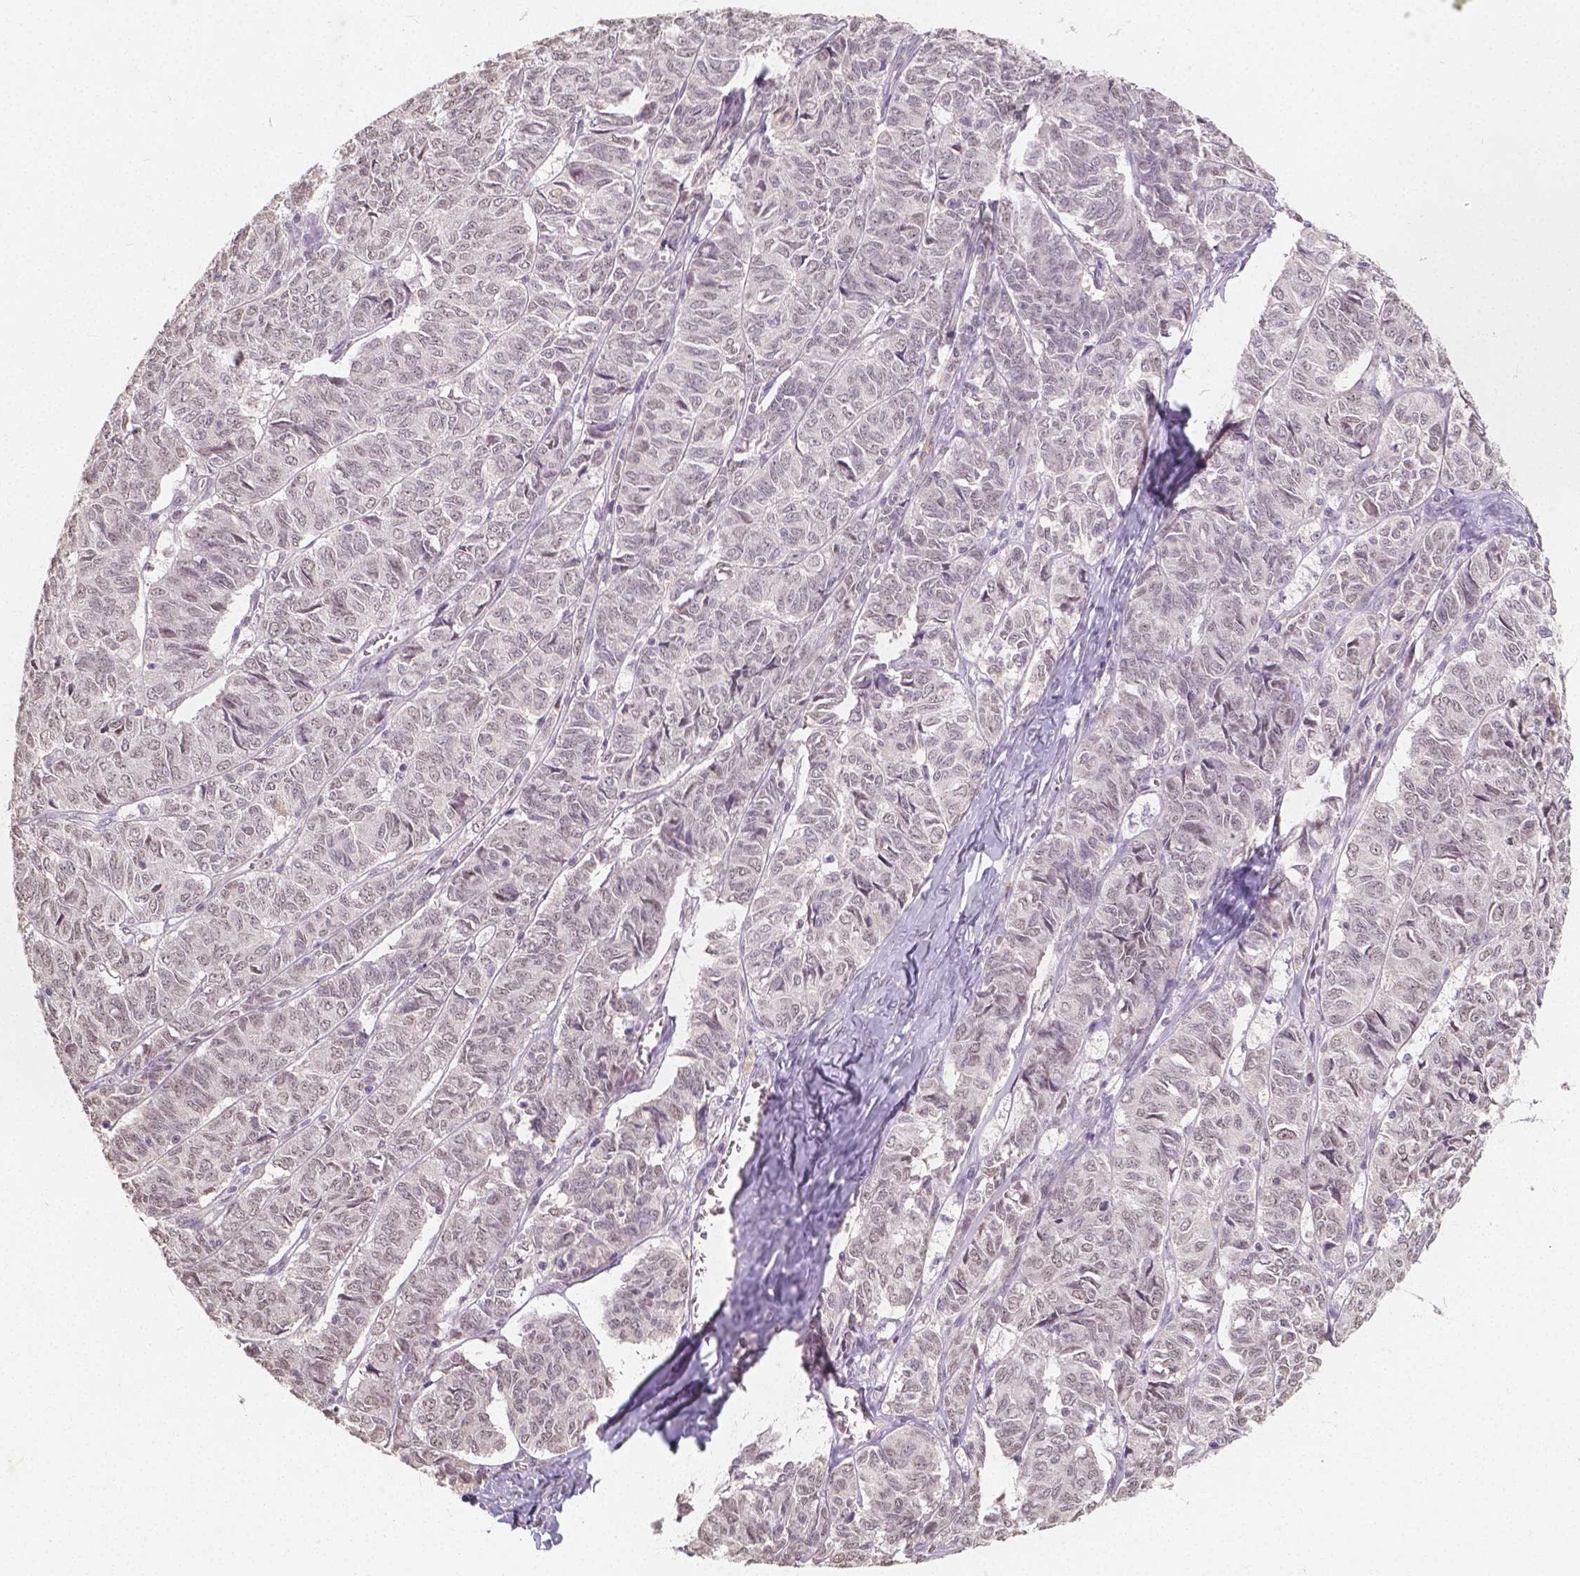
{"staining": {"intensity": "negative", "quantity": "none", "location": "none"}, "tissue": "ovarian cancer", "cell_type": "Tumor cells", "image_type": "cancer", "snomed": [{"axis": "morphology", "description": "Carcinoma, endometroid"}, {"axis": "topography", "description": "Ovary"}], "caption": "A histopathology image of ovarian endometroid carcinoma stained for a protein displays no brown staining in tumor cells.", "gene": "NOLC1", "patient": {"sex": "female", "age": 80}}